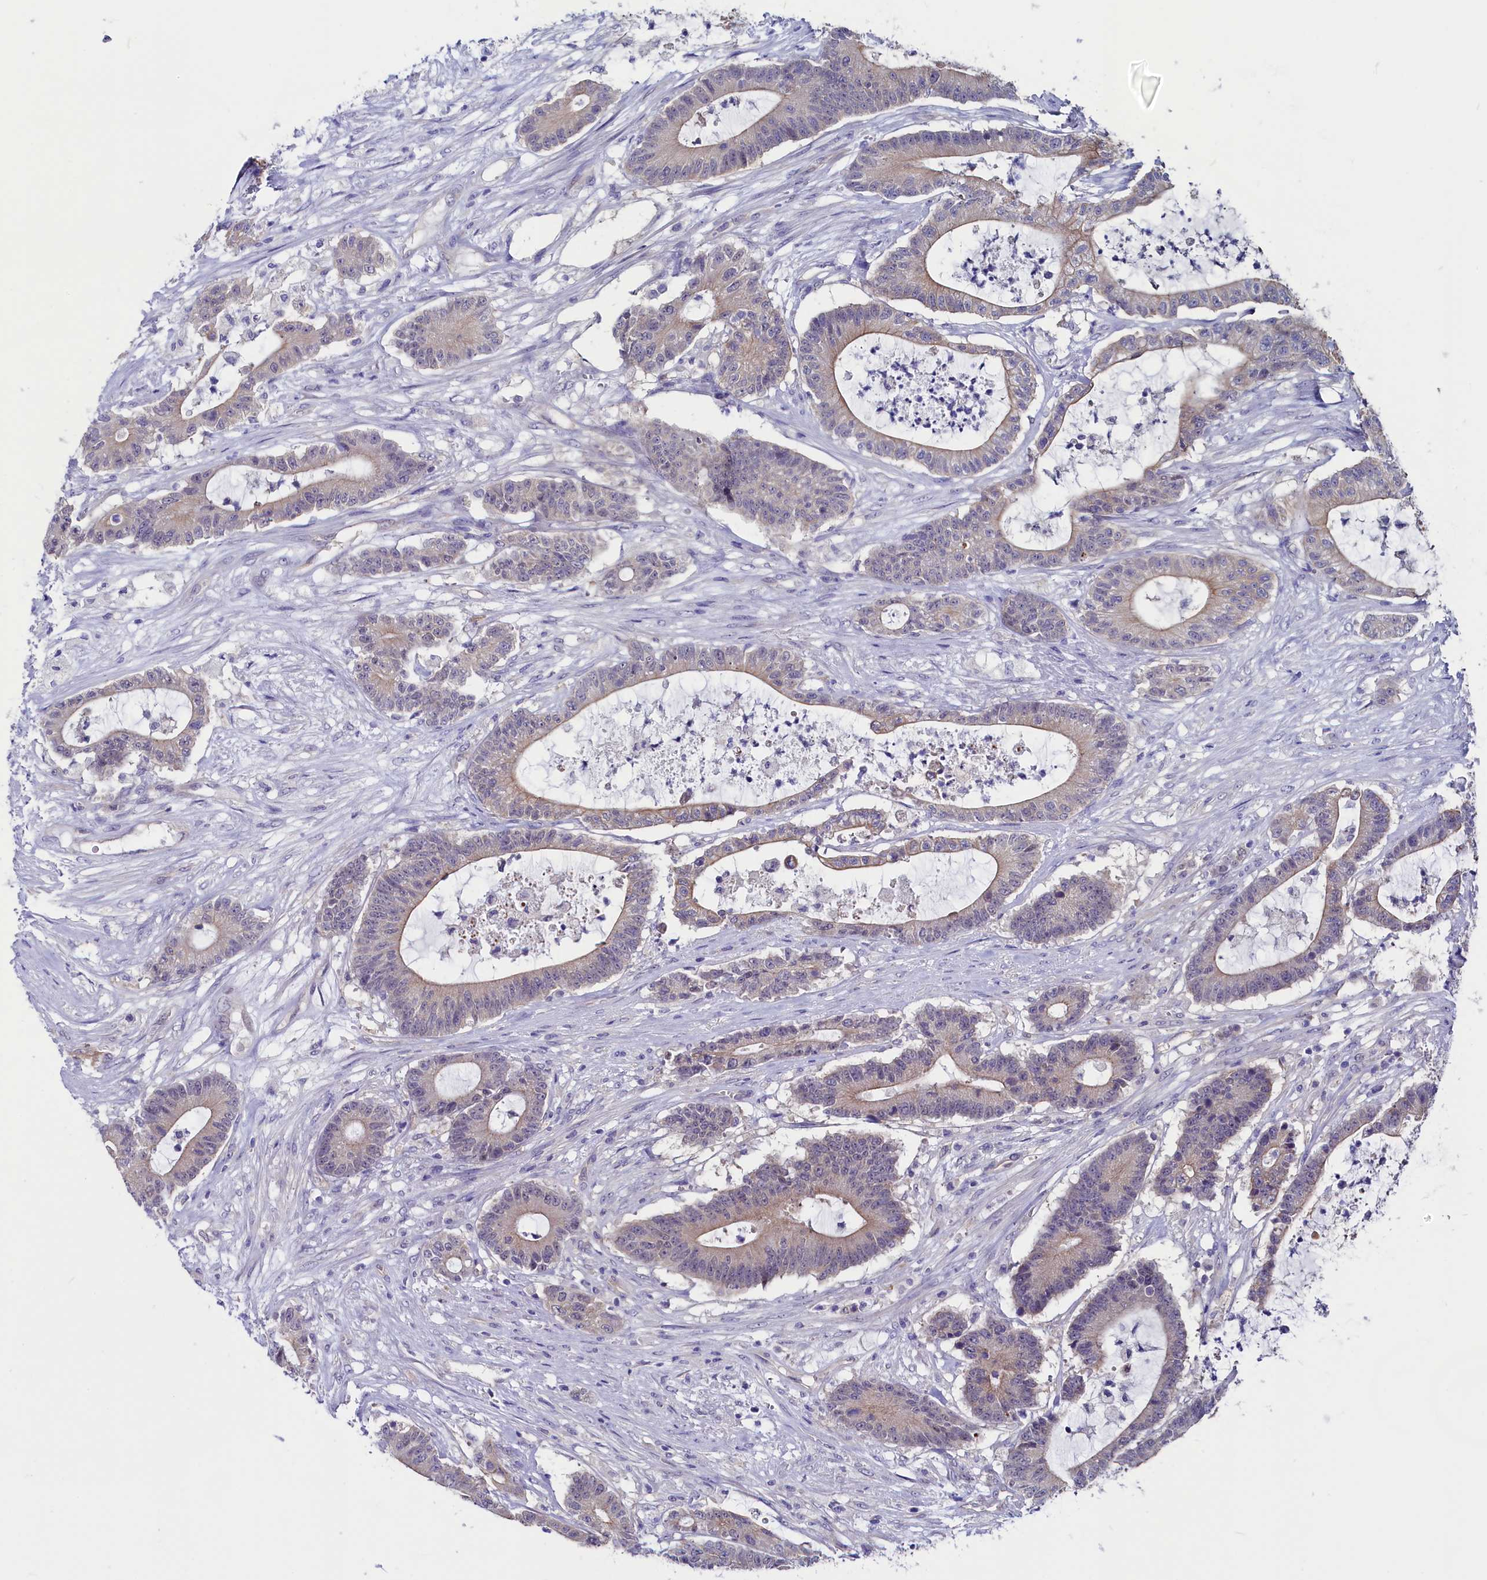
{"staining": {"intensity": "weak", "quantity": "<25%", "location": "cytoplasmic/membranous"}, "tissue": "colorectal cancer", "cell_type": "Tumor cells", "image_type": "cancer", "snomed": [{"axis": "morphology", "description": "Adenocarcinoma, NOS"}, {"axis": "topography", "description": "Colon"}], "caption": "Adenocarcinoma (colorectal) was stained to show a protein in brown. There is no significant expression in tumor cells.", "gene": "CIAPIN1", "patient": {"sex": "female", "age": 84}}